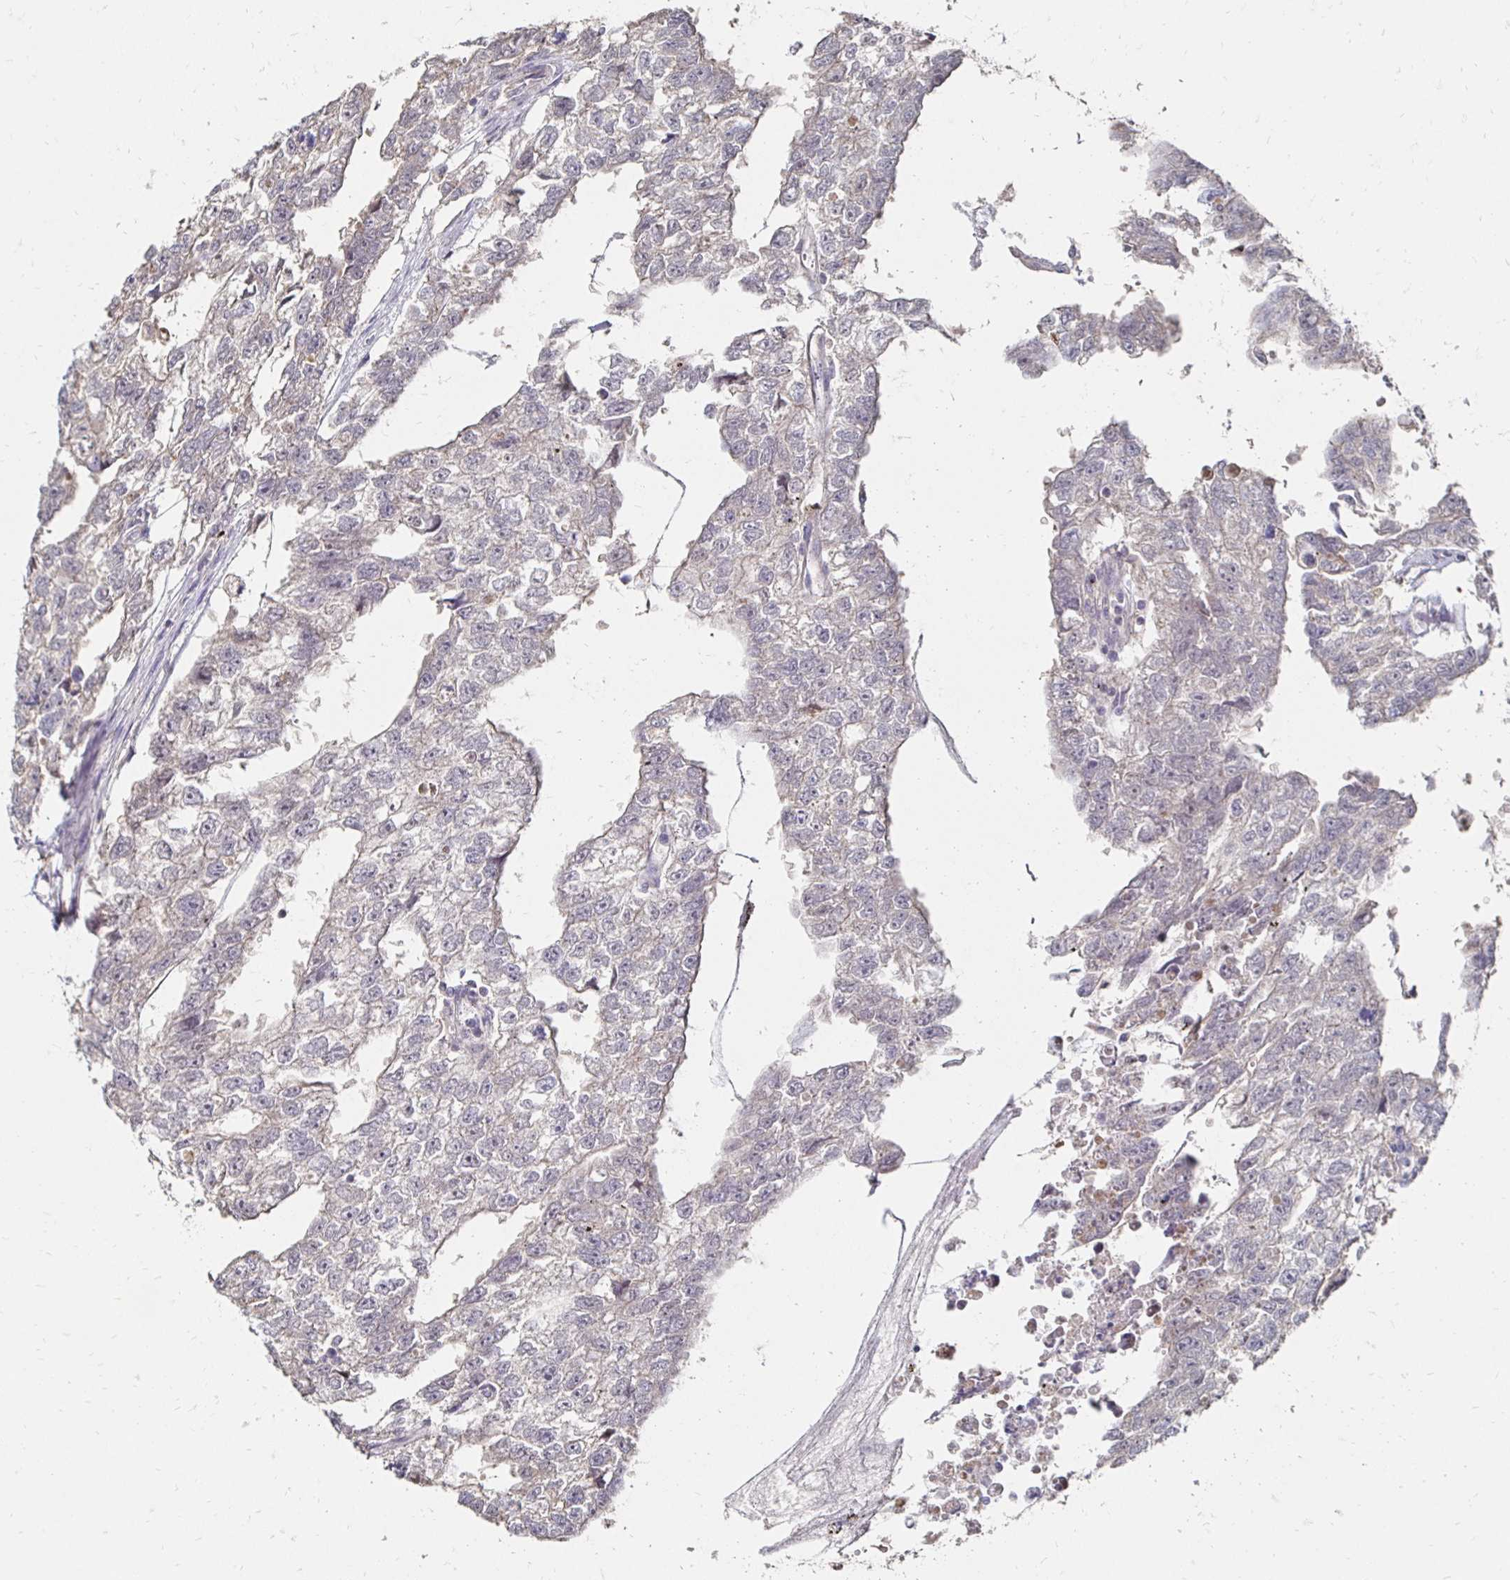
{"staining": {"intensity": "negative", "quantity": "none", "location": "none"}, "tissue": "testis cancer", "cell_type": "Tumor cells", "image_type": "cancer", "snomed": [{"axis": "morphology", "description": "Carcinoma, Embryonal, NOS"}, {"axis": "morphology", "description": "Teratoma, malignant, NOS"}, {"axis": "topography", "description": "Testis"}], "caption": "IHC photomicrograph of neoplastic tissue: human testis cancer (teratoma (malignant)) stained with DAB (3,3'-diaminobenzidine) reveals no significant protein positivity in tumor cells.", "gene": "ZNF727", "patient": {"sex": "male", "age": 44}}